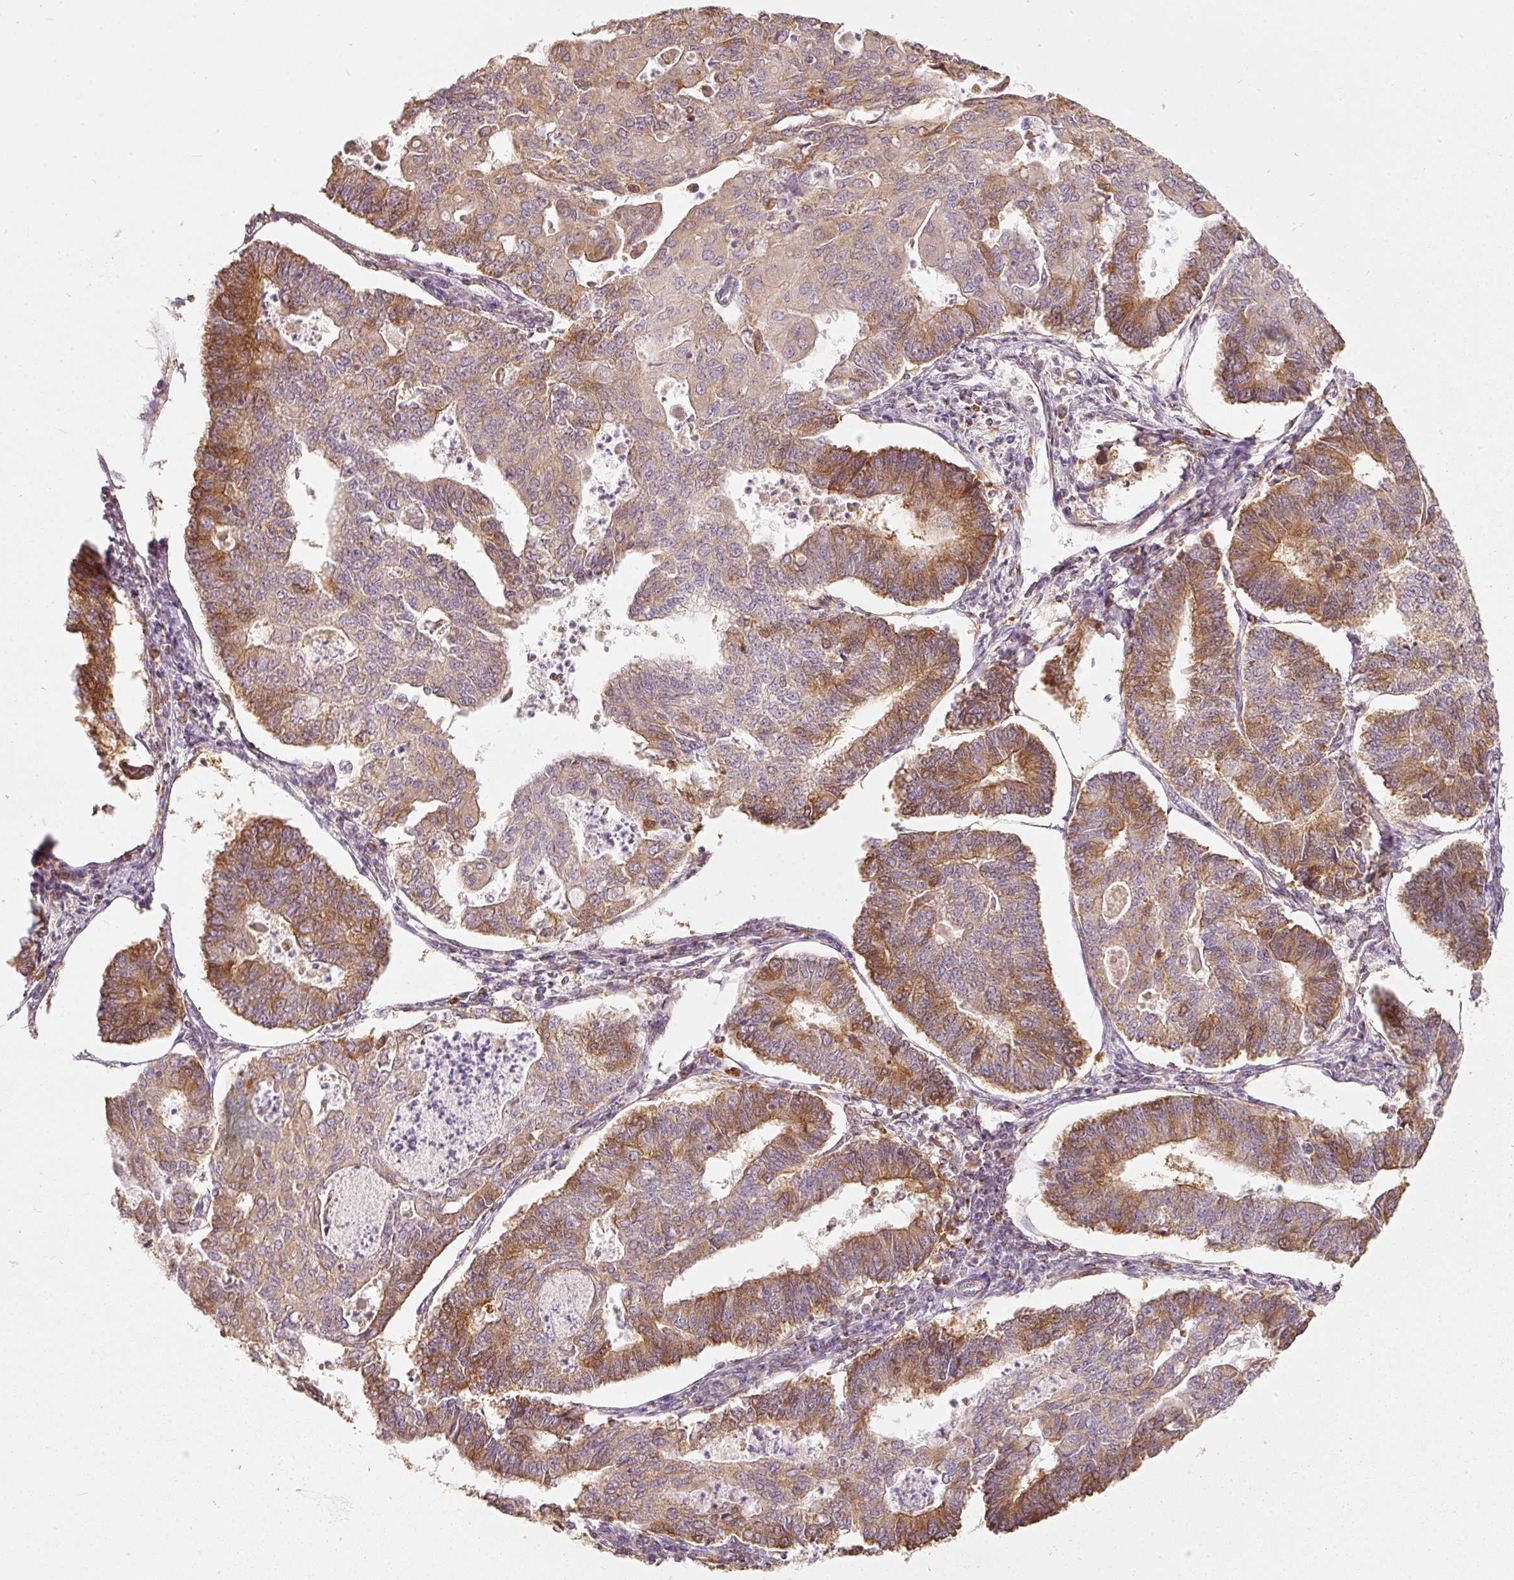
{"staining": {"intensity": "moderate", "quantity": ">75%", "location": "cytoplasmic/membranous,nuclear"}, "tissue": "endometrial cancer", "cell_type": "Tumor cells", "image_type": "cancer", "snomed": [{"axis": "morphology", "description": "Adenocarcinoma, NOS"}, {"axis": "topography", "description": "Endometrium"}], "caption": "The micrograph demonstrates staining of endometrial adenocarcinoma, revealing moderate cytoplasmic/membranous and nuclear protein expression (brown color) within tumor cells.", "gene": "DUT", "patient": {"sex": "female", "age": 56}}